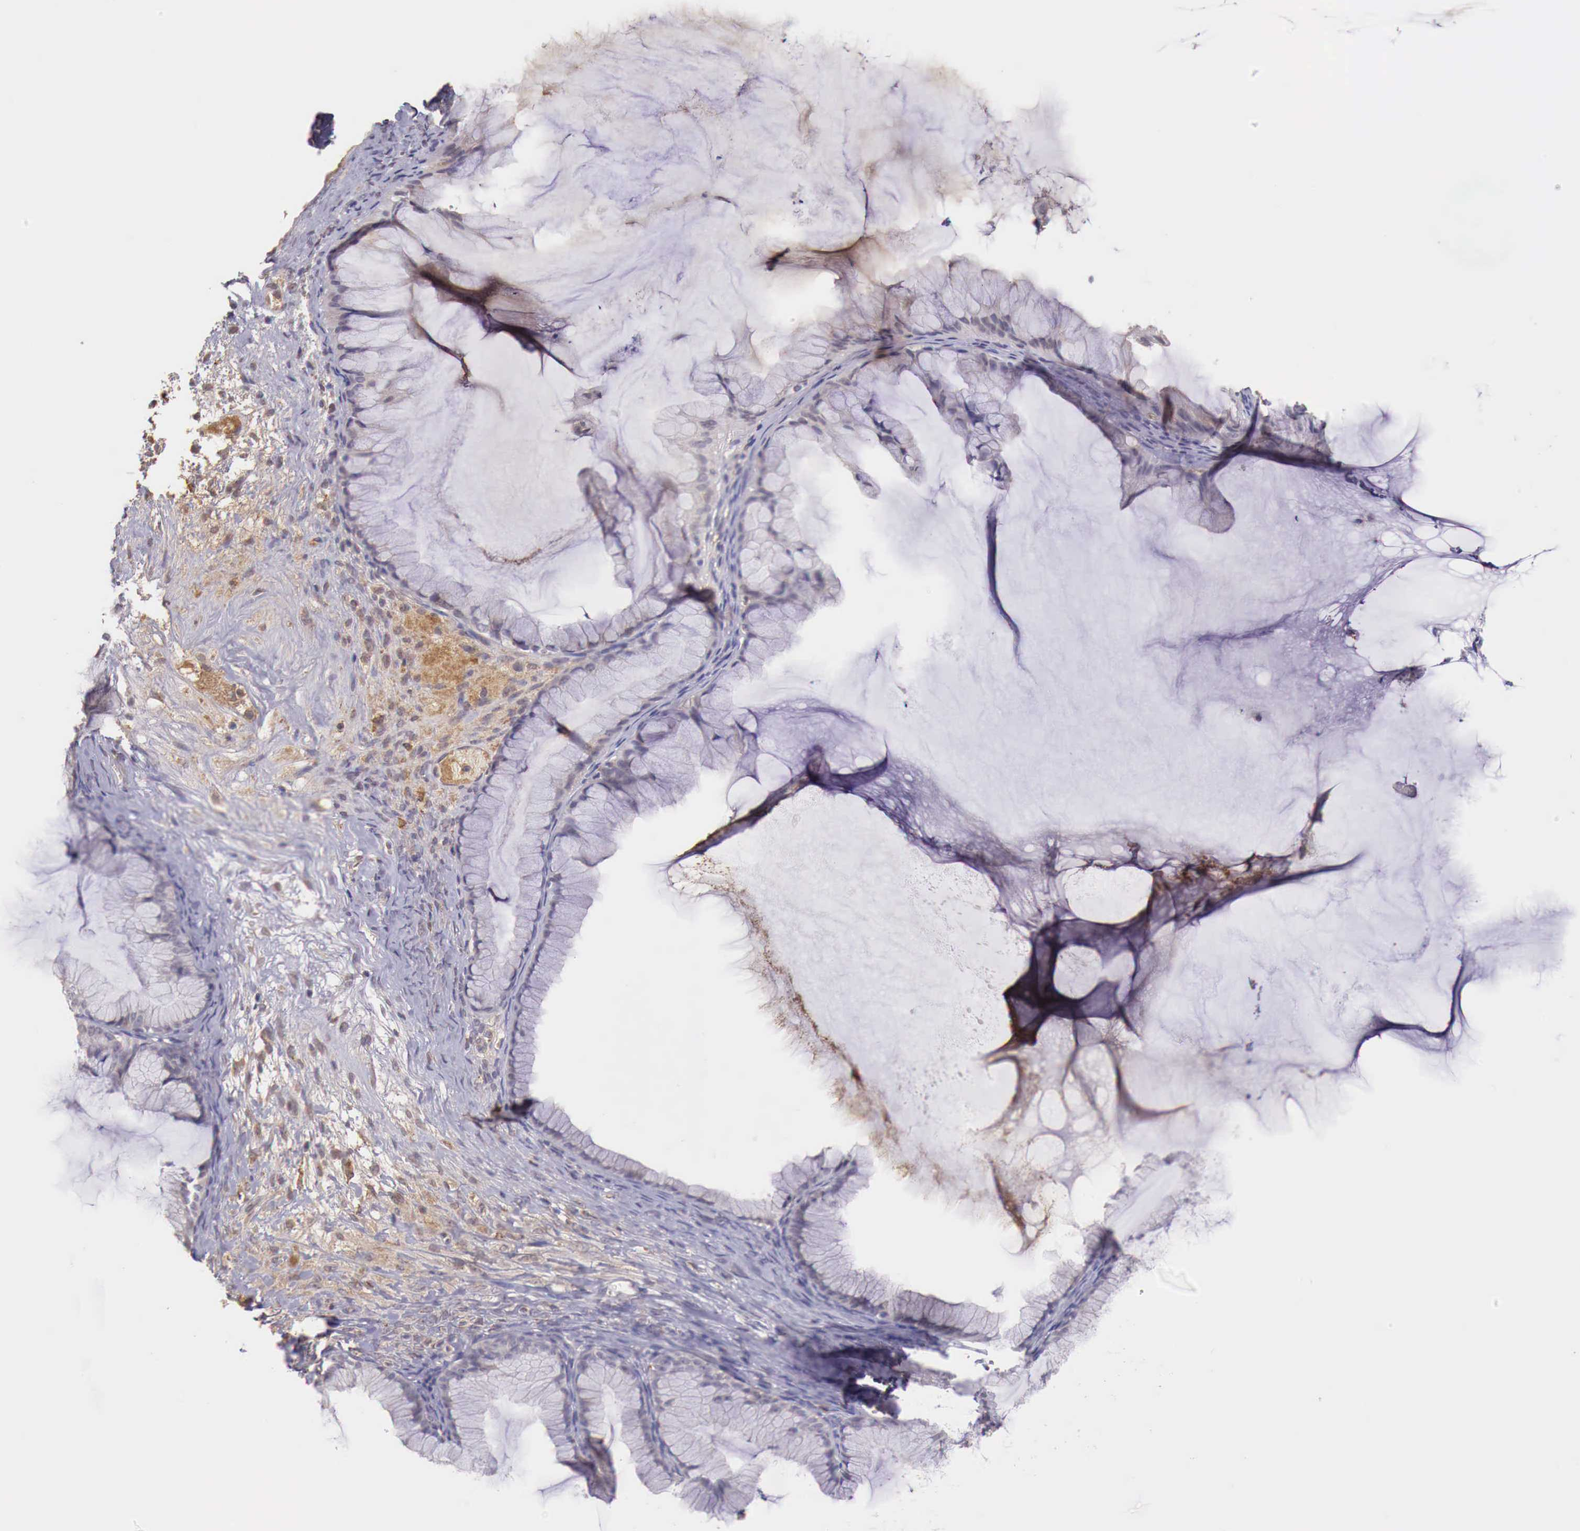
{"staining": {"intensity": "negative", "quantity": "none", "location": "none"}, "tissue": "ovarian cancer", "cell_type": "Tumor cells", "image_type": "cancer", "snomed": [{"axis": "morphology", "description": "Cystadenocarcinoma, mucinous, NOS"}, {"axis": "topography", "description": "Ovary"}], "caption": "Photomicrograph shows no significant protein positivity in tumor cells of mucinous cystadenocarcinoma (ovarian).", "gene": "CHRDL1", "patient": {"sex": "female", "age": 41}}